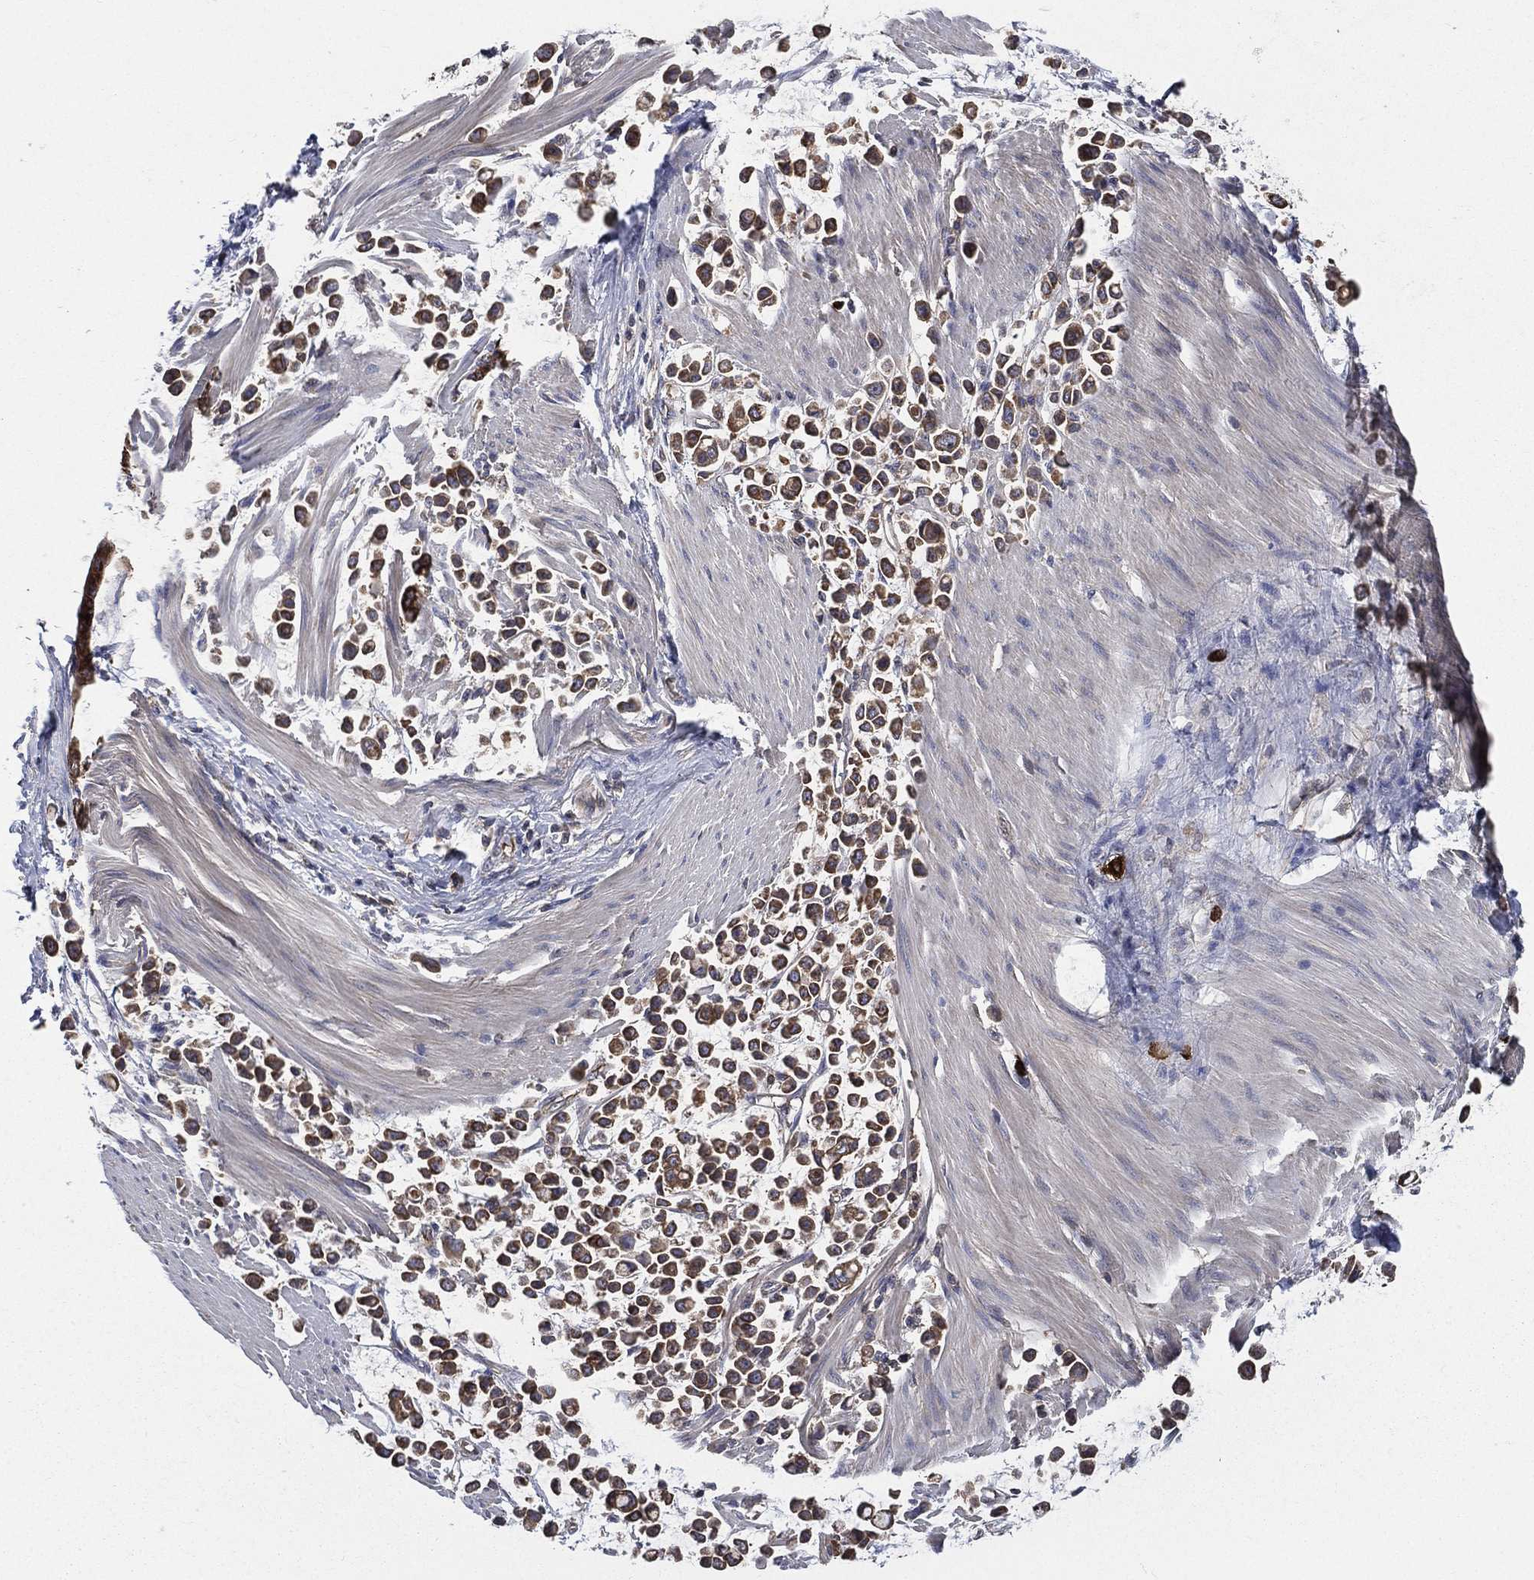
{"staining": {"intensity": "strong", "quantity": ">75%", "location": "cytoplasmic/membranous"}, "tissue": "stomach cancer", "cell_type": "Tumor cells", "image_type": "cancer", "snomed": [{"axis": "morphology", "description": "Adenocarcinoma, NOS"}, {"axis": "topography", "description": "Stomach"}], "caption": "Tumor cells show high levels of strong cytoplasmic/membranous positivity in about >75% of cells in stomach adenocarcinoma.", "gene": "SMPD3", "patient": {"sex": "male", "age": 82}}